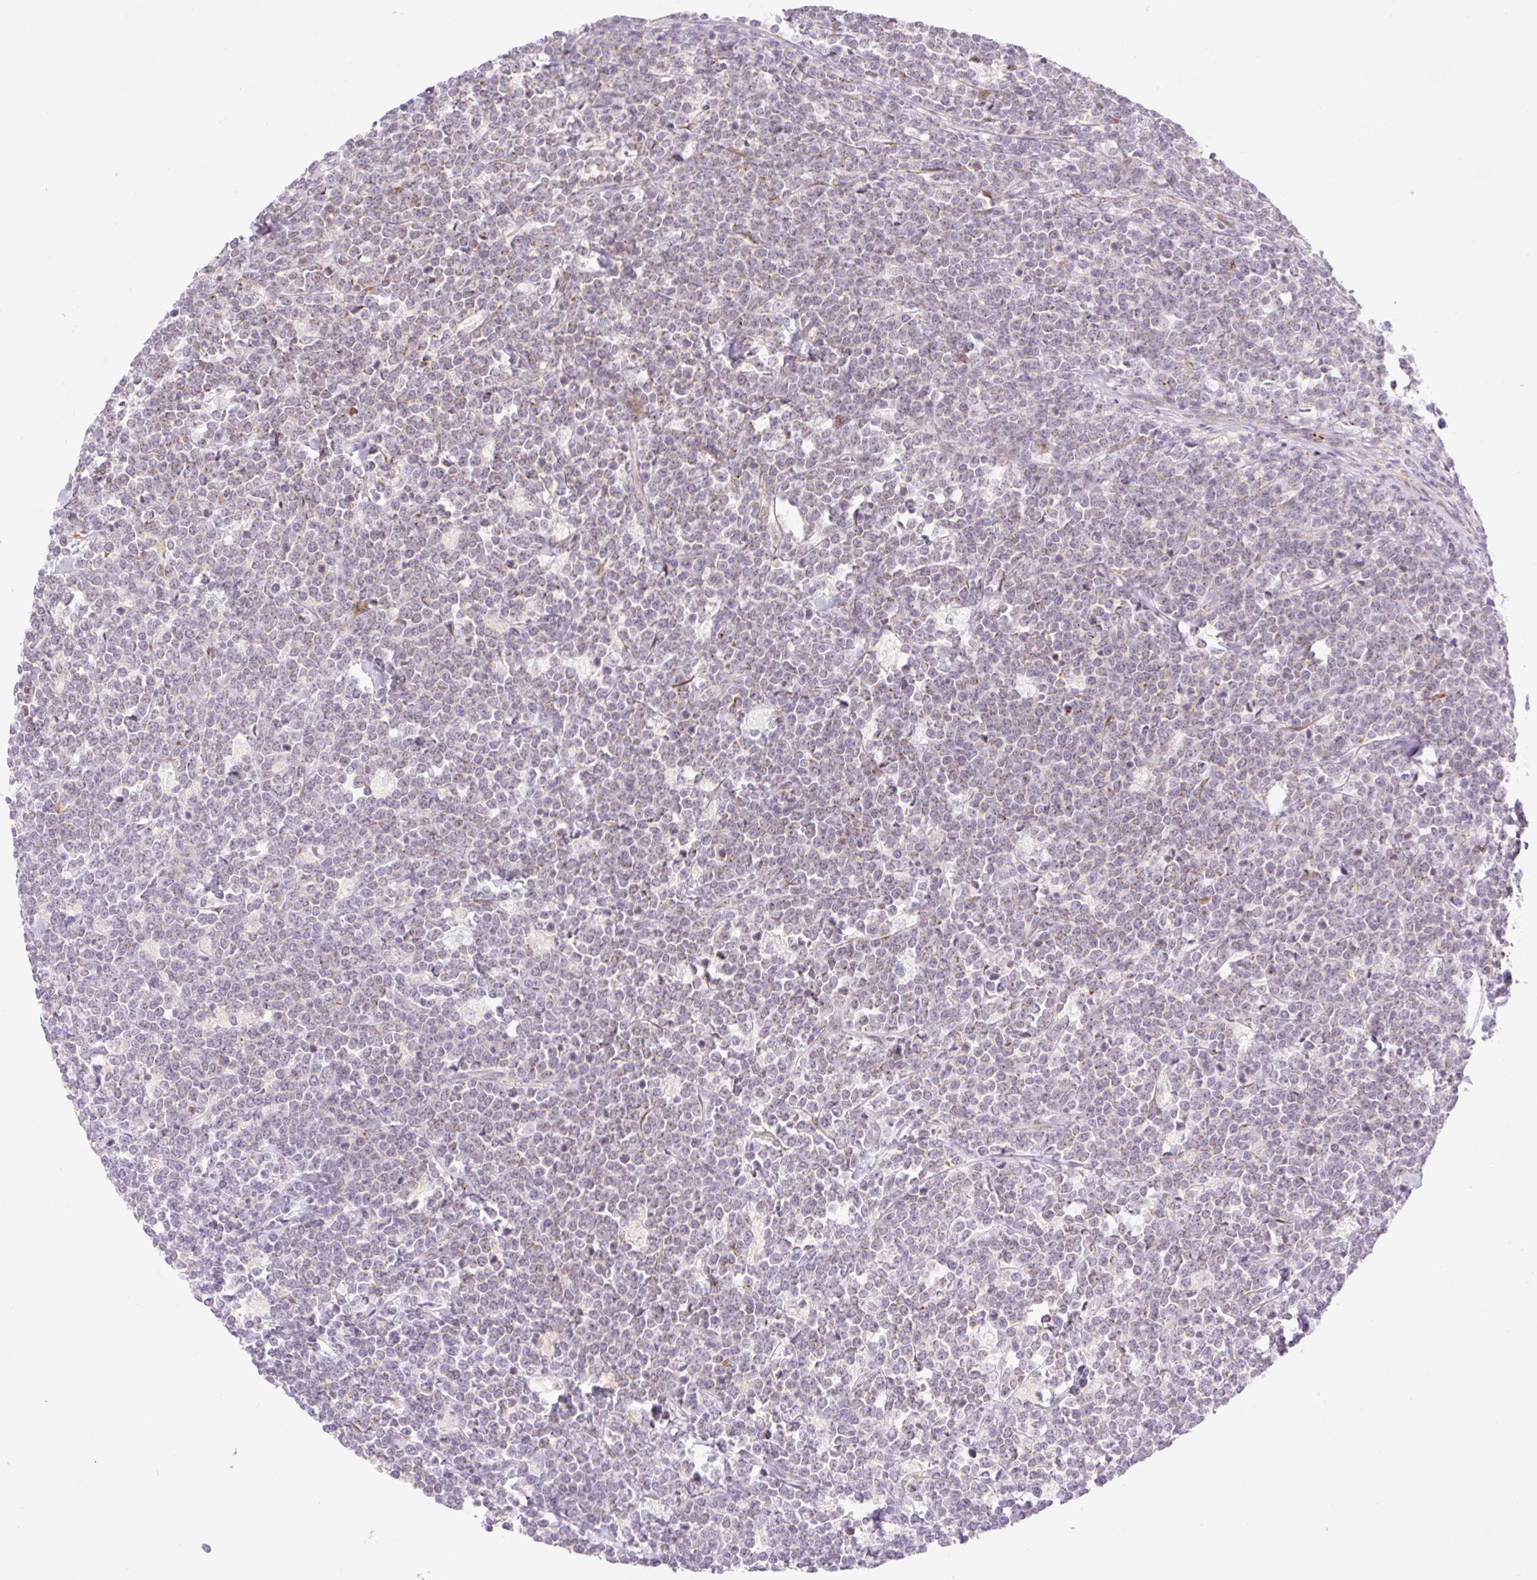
{"staining": {"intensity": "weak", "quantity": "25%-75%", "location": "cytoplasmic/membranous"}, "tissue": "lymphoma", "cell_type": "Tumor cells", "image_type": "cancer", "snomed": [{"axis": "morphology", "description": "Malignant lymphoma, non-Hodgkin's type, High grade"}, {"axis": "topography", "description": "Small intestine"}], "caption": "High-grade malignant lymphoma, non-Hodgkin's type stained for a protein demonstrates weak cytoplasmic/membranous positivity in tumor cells.", "gene": "ZFP41", "patient": {"sex": "male", "age": 8}}